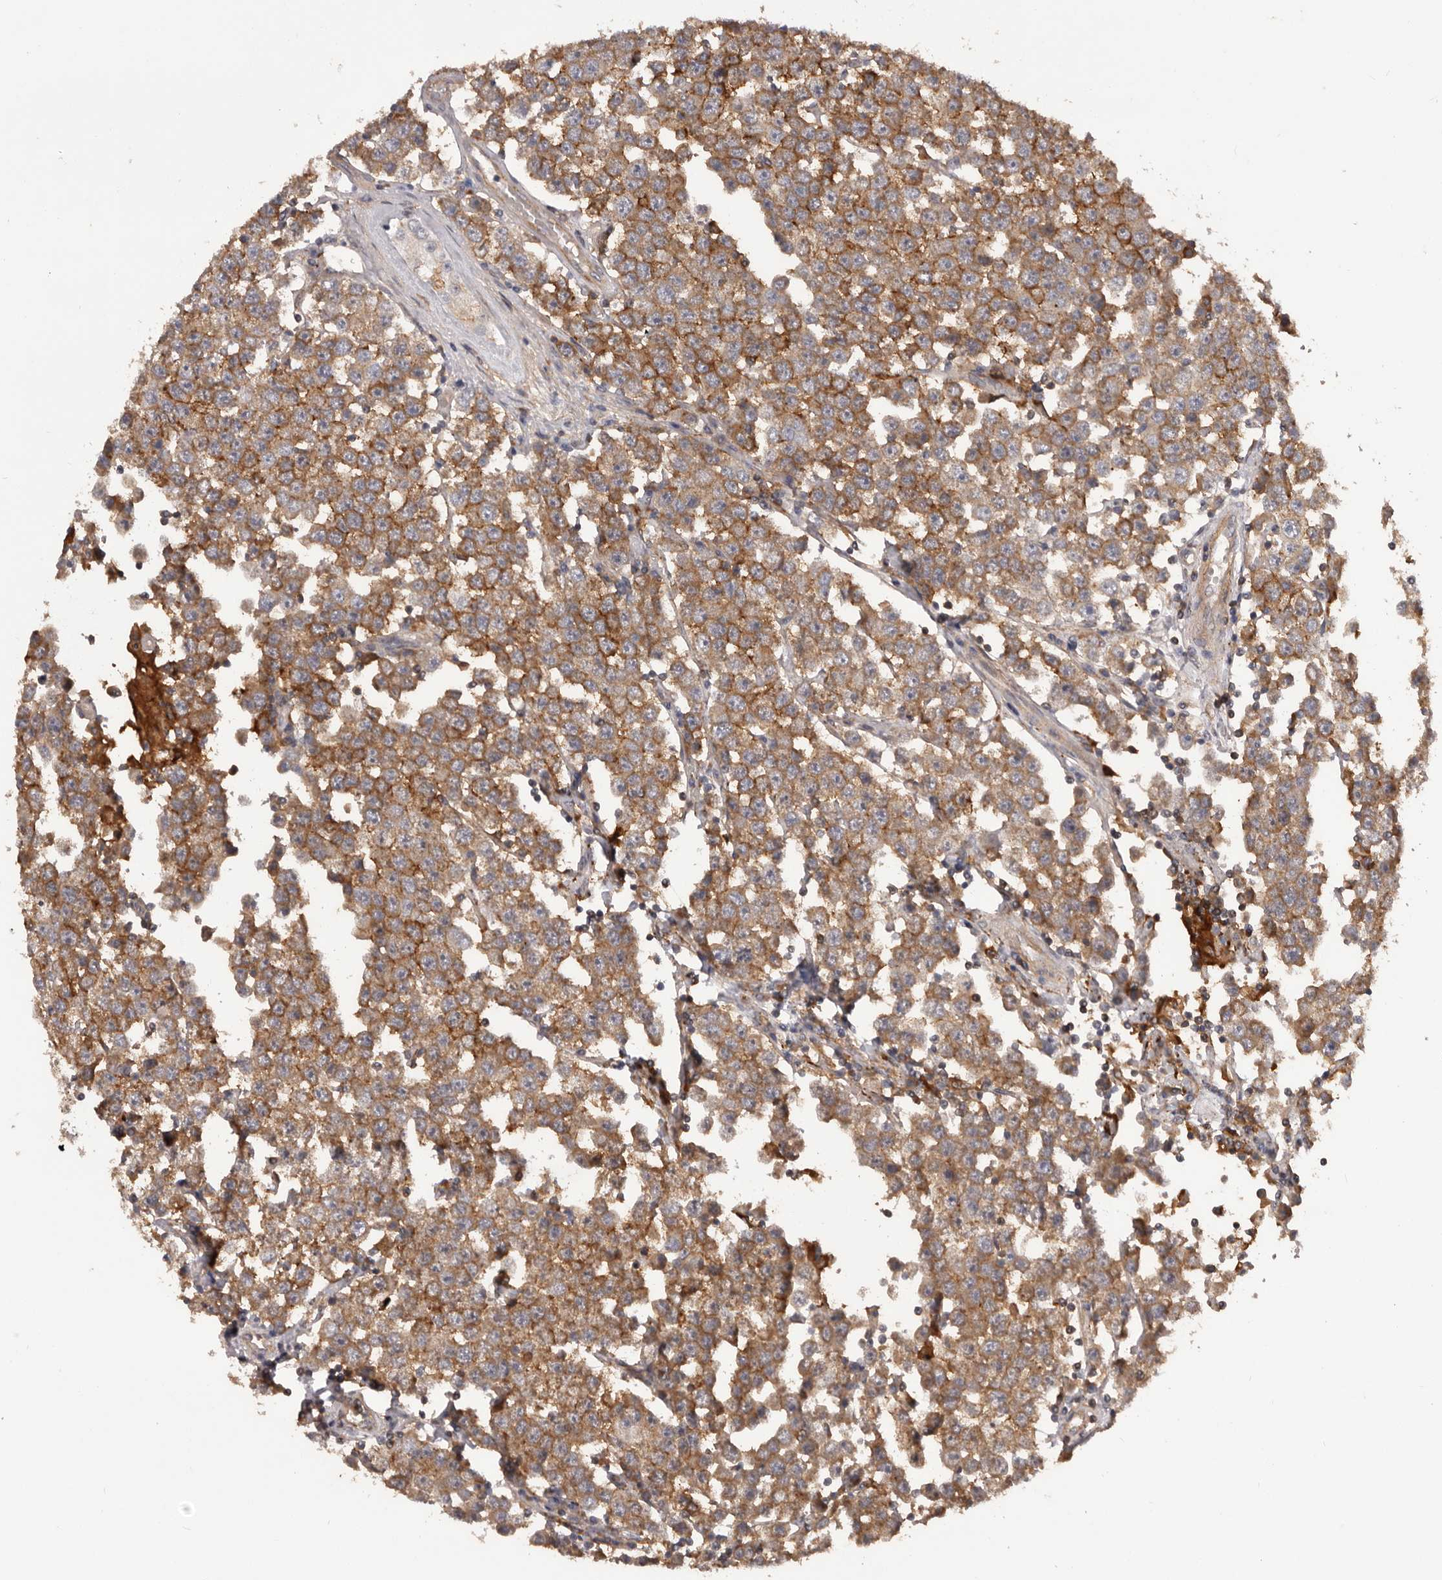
{"staining": {"intensity": "moderate", "quantity": ">75%", "location": "cytoplasmic/membranous"}, "tissue": "testis cancer", "cell_type": "Tumor cells", "image_type": "cancer", "snomed": [{"axis": "morphology", "description": "Seminoma, NOS"}, {"axis": "topography", "description": "Testis"}], "caption": "Testis cancer (seminoma) stained with DAB IHC displays medium levels of moderate cytoplasmic/membranous staining in about >75% of tumor cells. (Stains: DAB in brown, nuclei in blue, Microscopy: brightfield microscopy at high magnification).", "gene": "GLIPR2", "patient": {"sex": "male", "age": 28}}